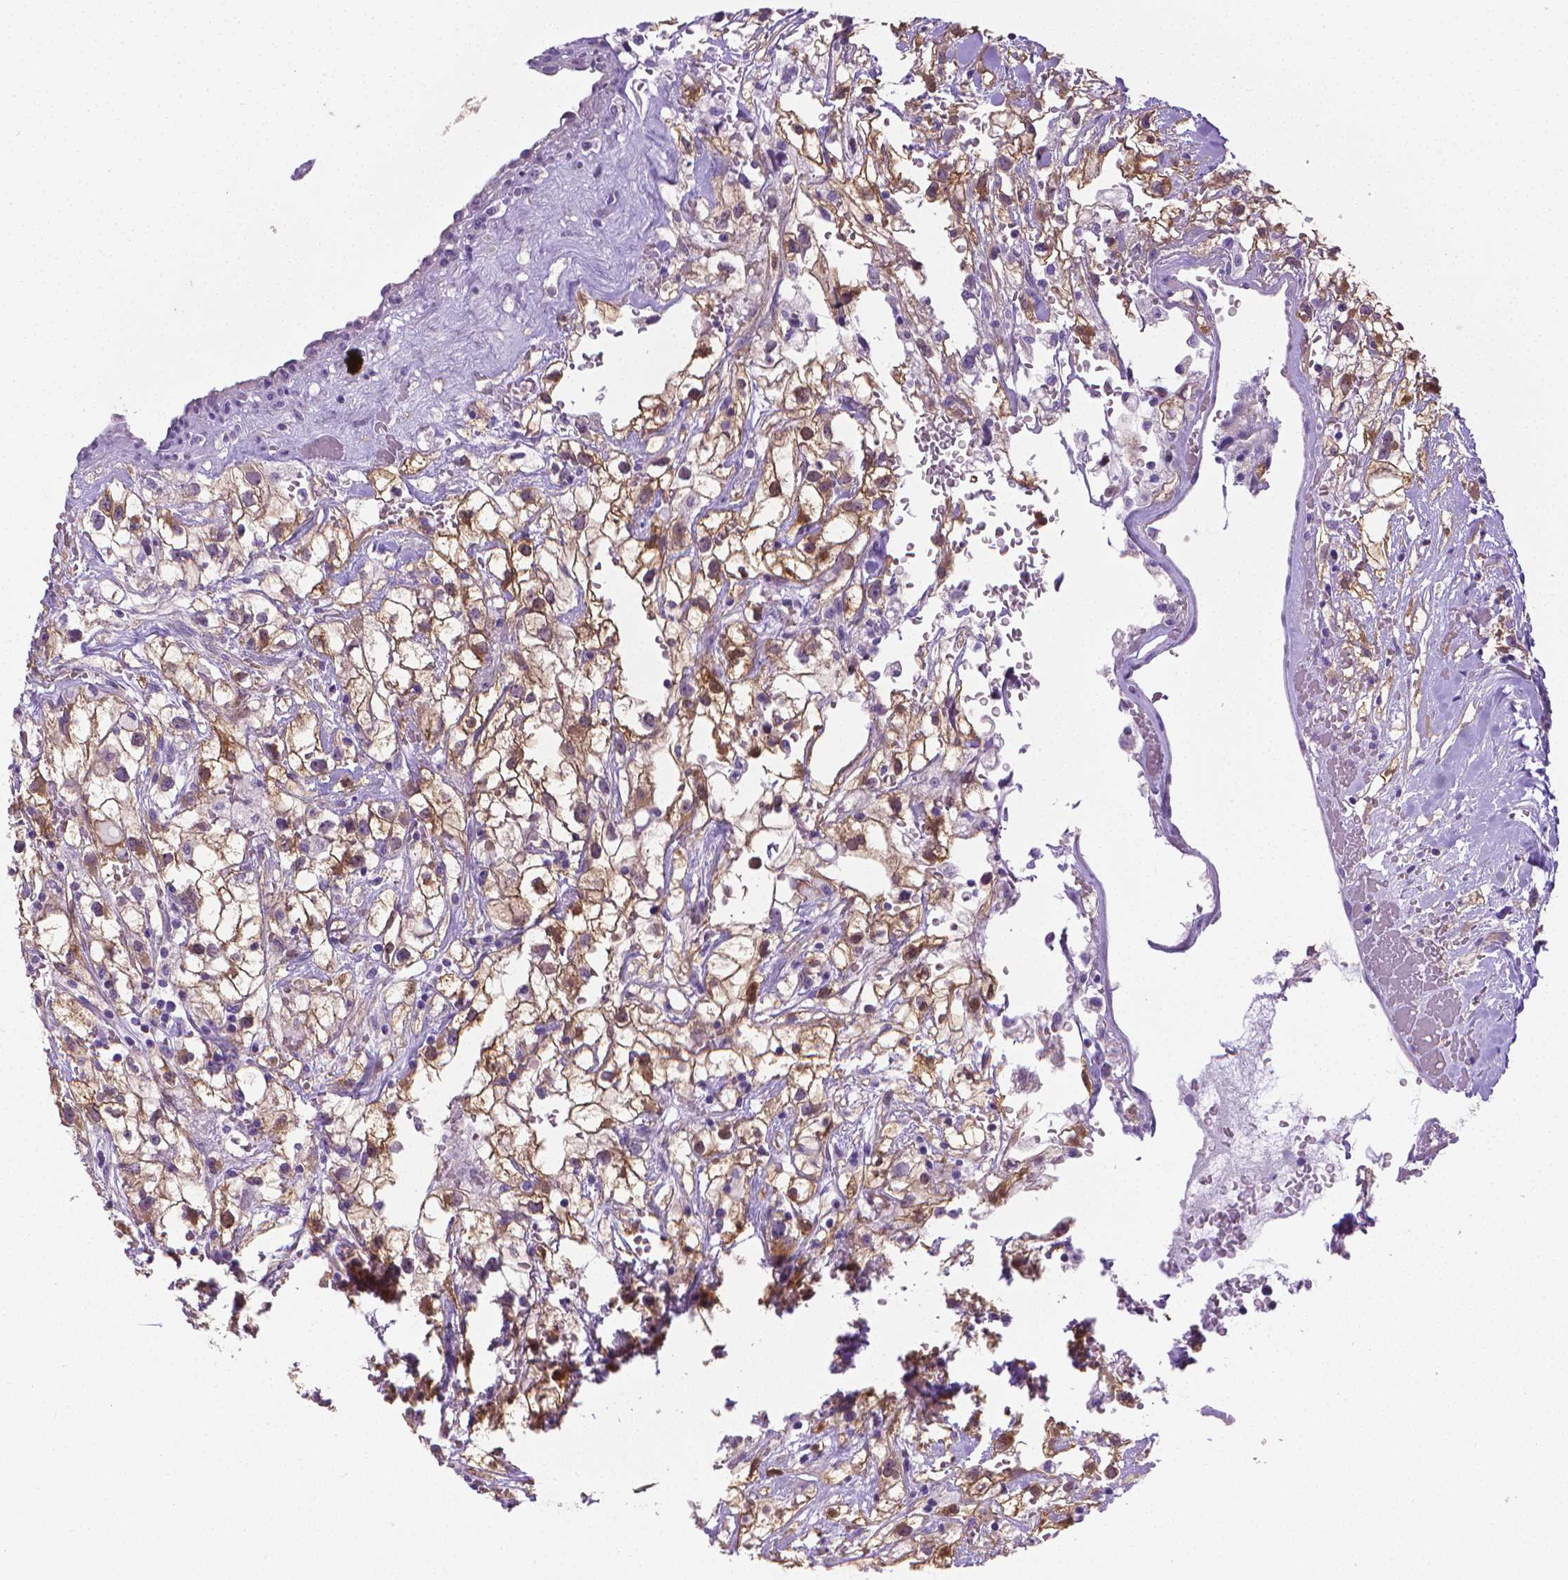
{"staining": {"intensity": "moderate", "quantity": ">75%", "location": "cytoplasmic/membranous"}, "tissue": "renal cancer", "cell_type": "Tumor cells", "image_type": "cancer", "snomed": [{"axis": "morphology", "description": "Adenocarcinoma, NOS"}, {"axis": "topography", "description": "Kidney"}], "caption": "Immunohistochemistry of renal cancer (adenocarcinoma) exhibits medium levels of moderate cytoplasmic/membranous expression in about >75% of tumor cells. Immunohistochemistry (ihc) stains the protein in brown and the nuclei are stained blue.", "gene": "PNMA2", "patient": {"sex": "male", "age": 59}}